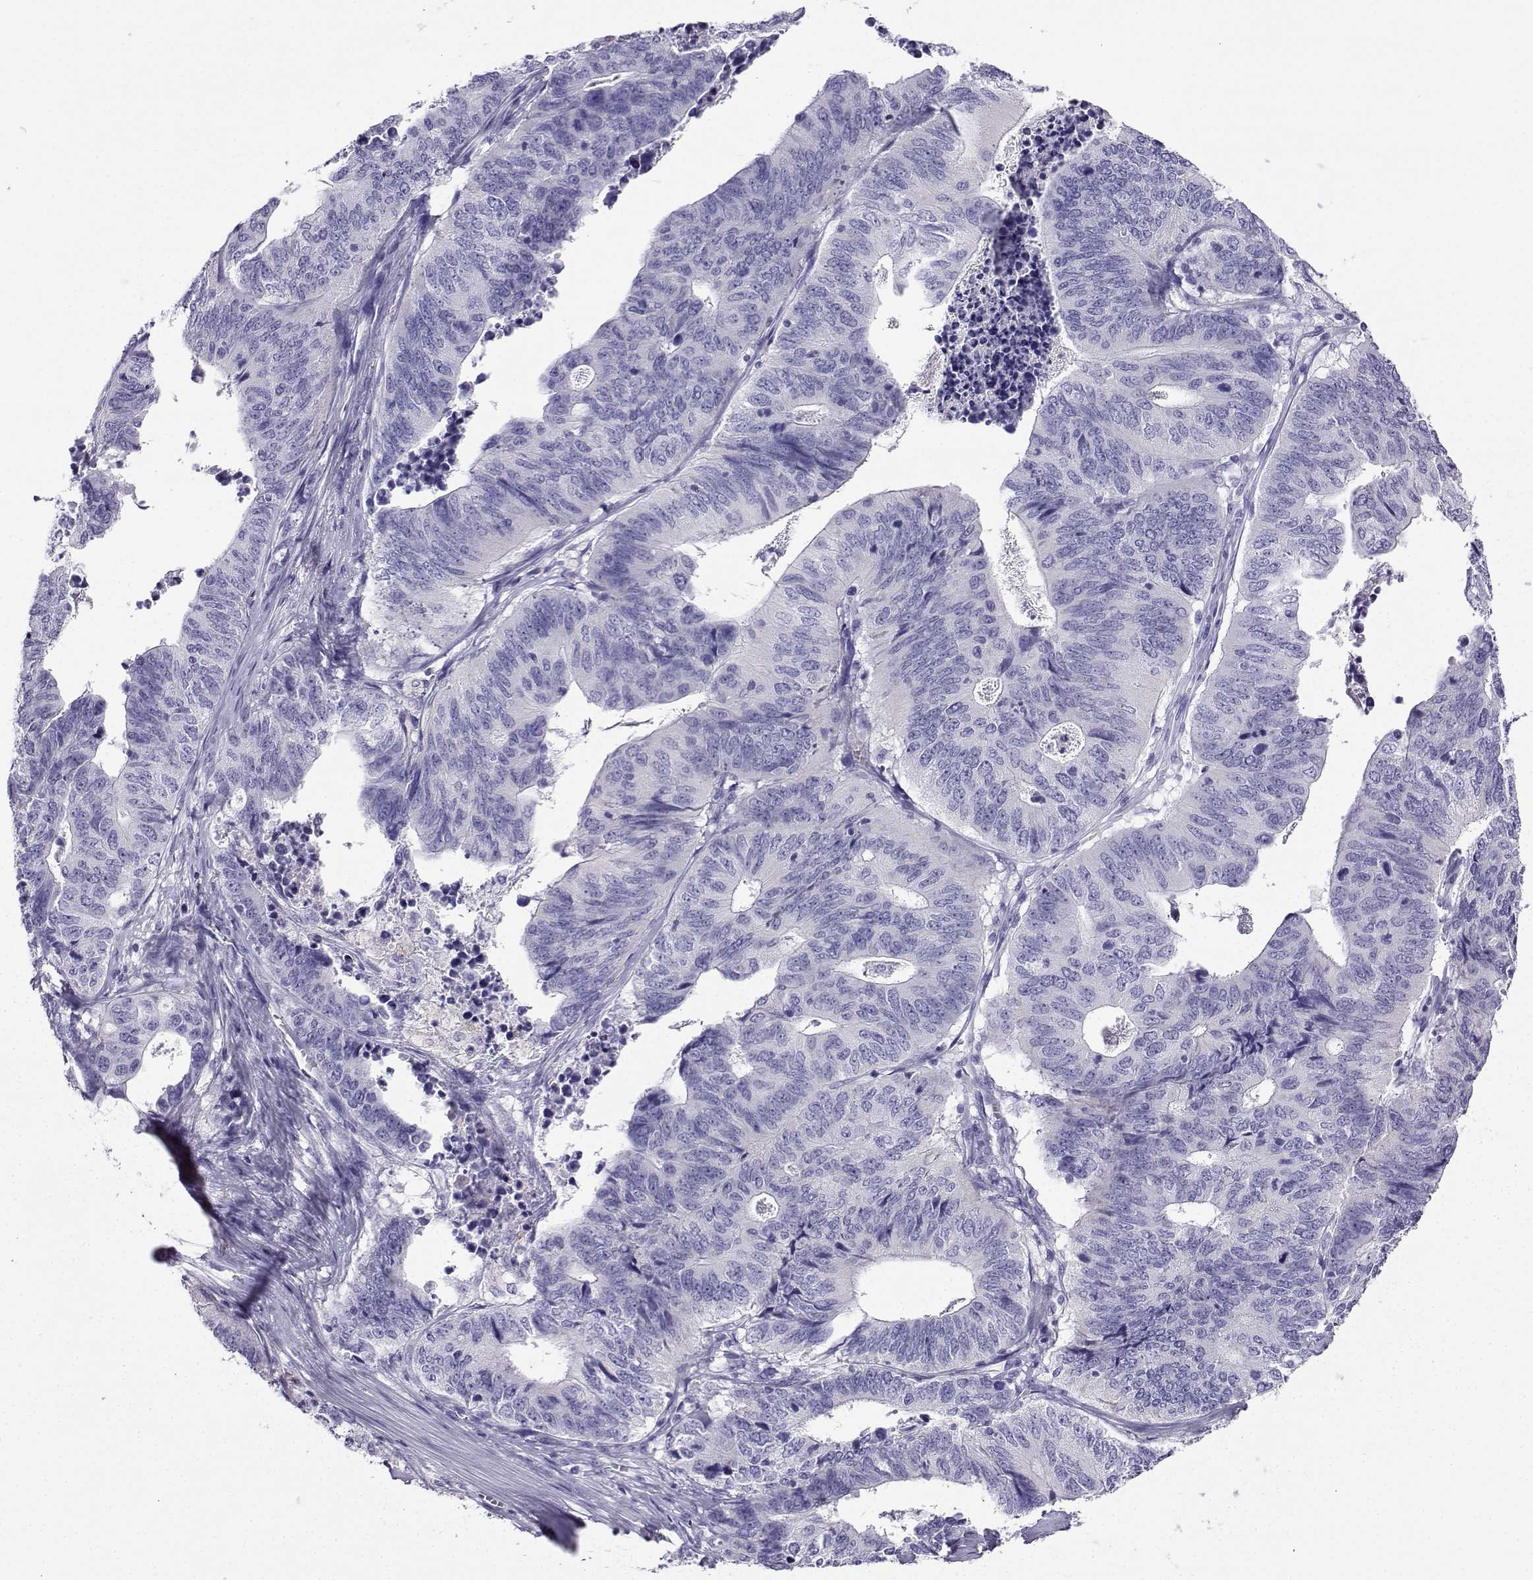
{"staining": {"intensity": "negative", "quantity": "none", "location": "none"}, "tissue": "stomach cancer", "cell_type": "Tumor cells", "image_type": "cancer", "snomed": [{"axis": "morphology", "description": "Adenocarcinoma, NOS"}, {"axis": "topography", "description": "Stomach, upper"}], "caption": "DAB (3,3'-diaminobenzidine) immunohistochemical staining of human stomach cancer reveals no significant staining in tumor cells.", "gene": "LINGO1", "patient": {"sex": "female", "age": 67}}